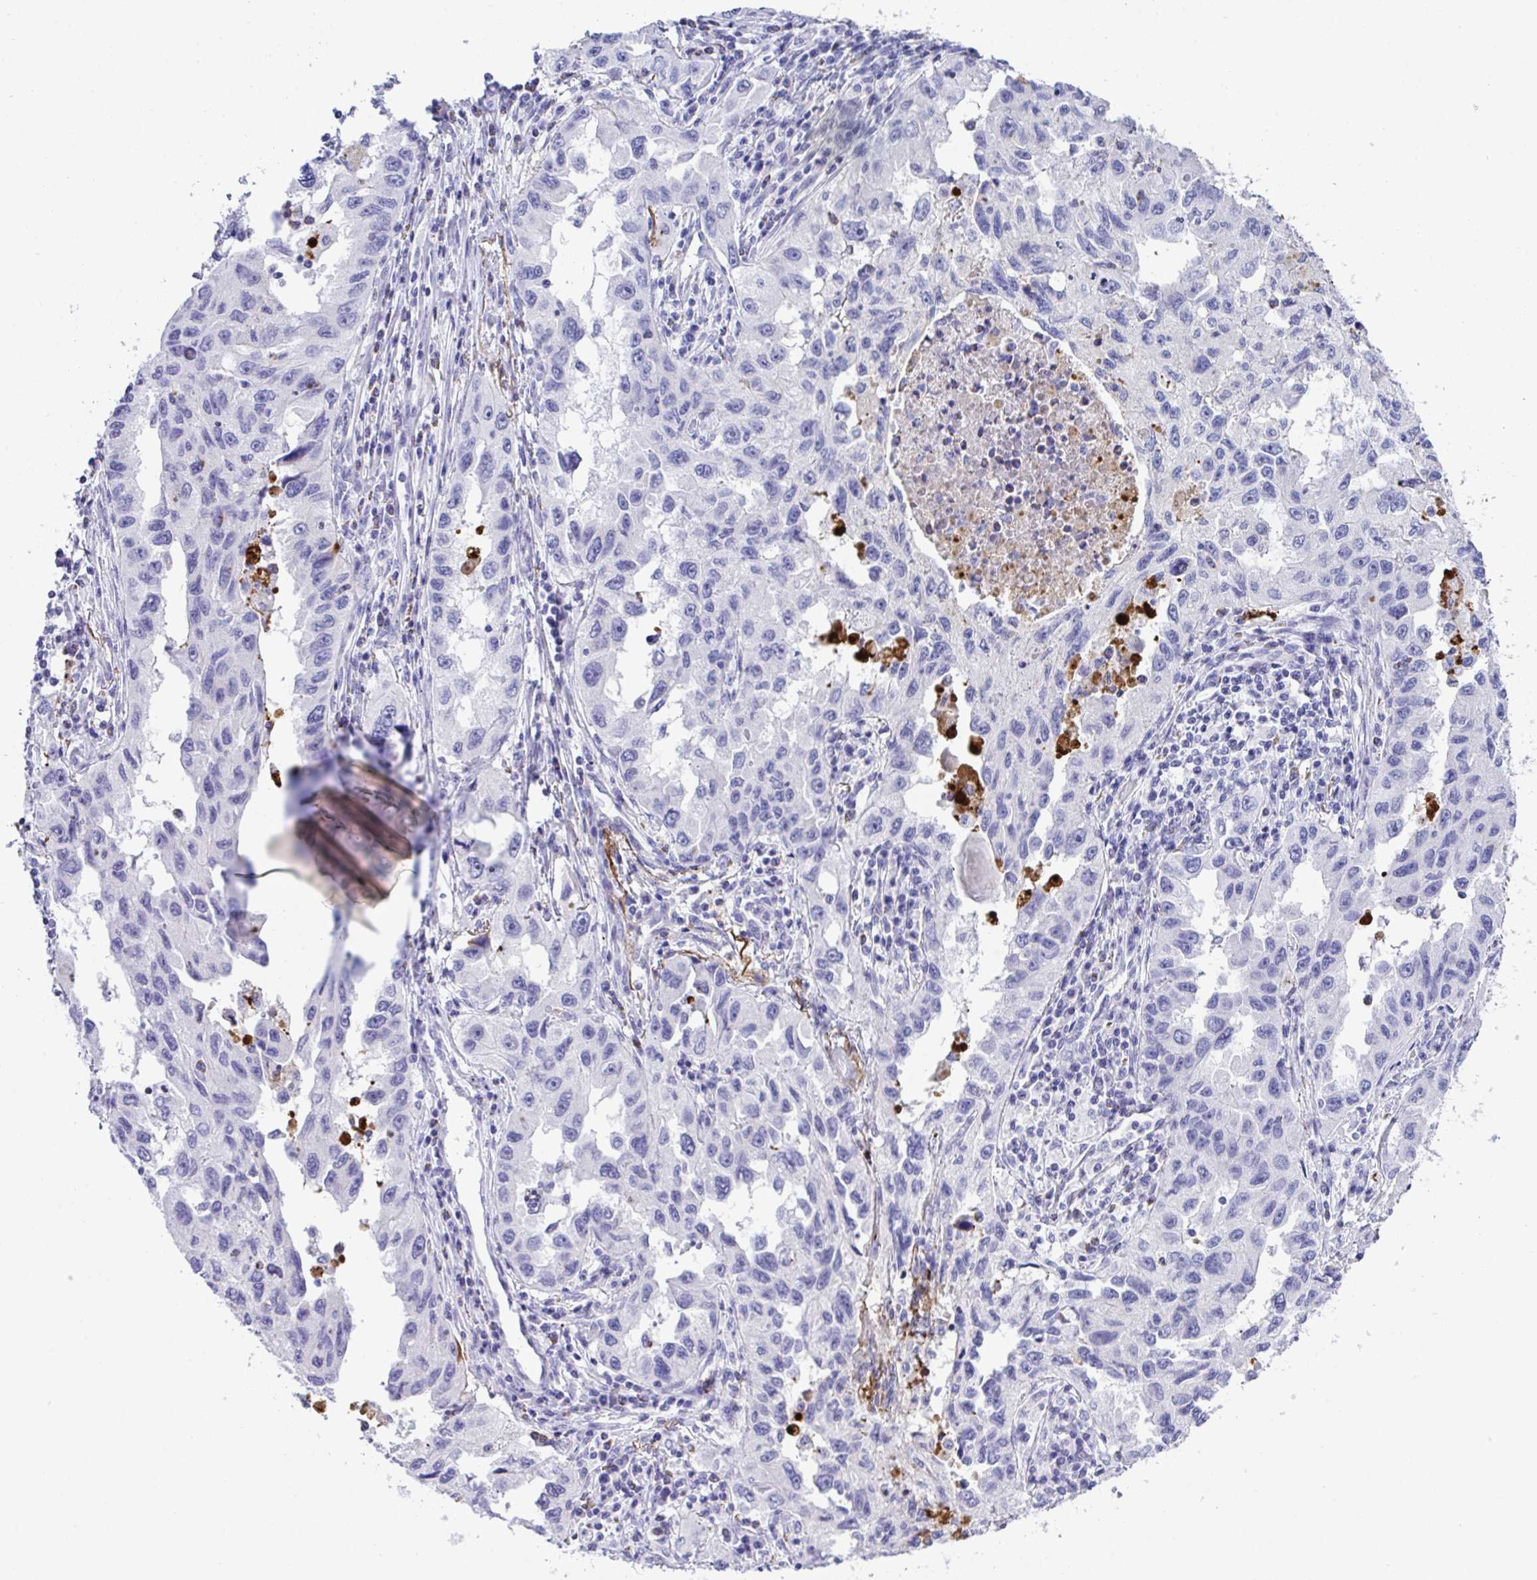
{"staining": {"intensity": "negative", "quantity": "none", "location": "none"}, "tissue": "lung cancer", "cell_type": "Tumor cells", "image_type": "cancer", "snomed": [{"axis": "morphology", "description": "Adenocarcinoma, NOS"}, {"axis": "topography", "description": "Lung"}], "caption": "High magnification brightfield microscopy of lung adenocarcinoma stained with DAB (brown) and counterstained with hematoxylin (blue): tumor cells show no significant positivity.", "gene": "KMT2E", "patient": {"sex": "female", "age": 73}}